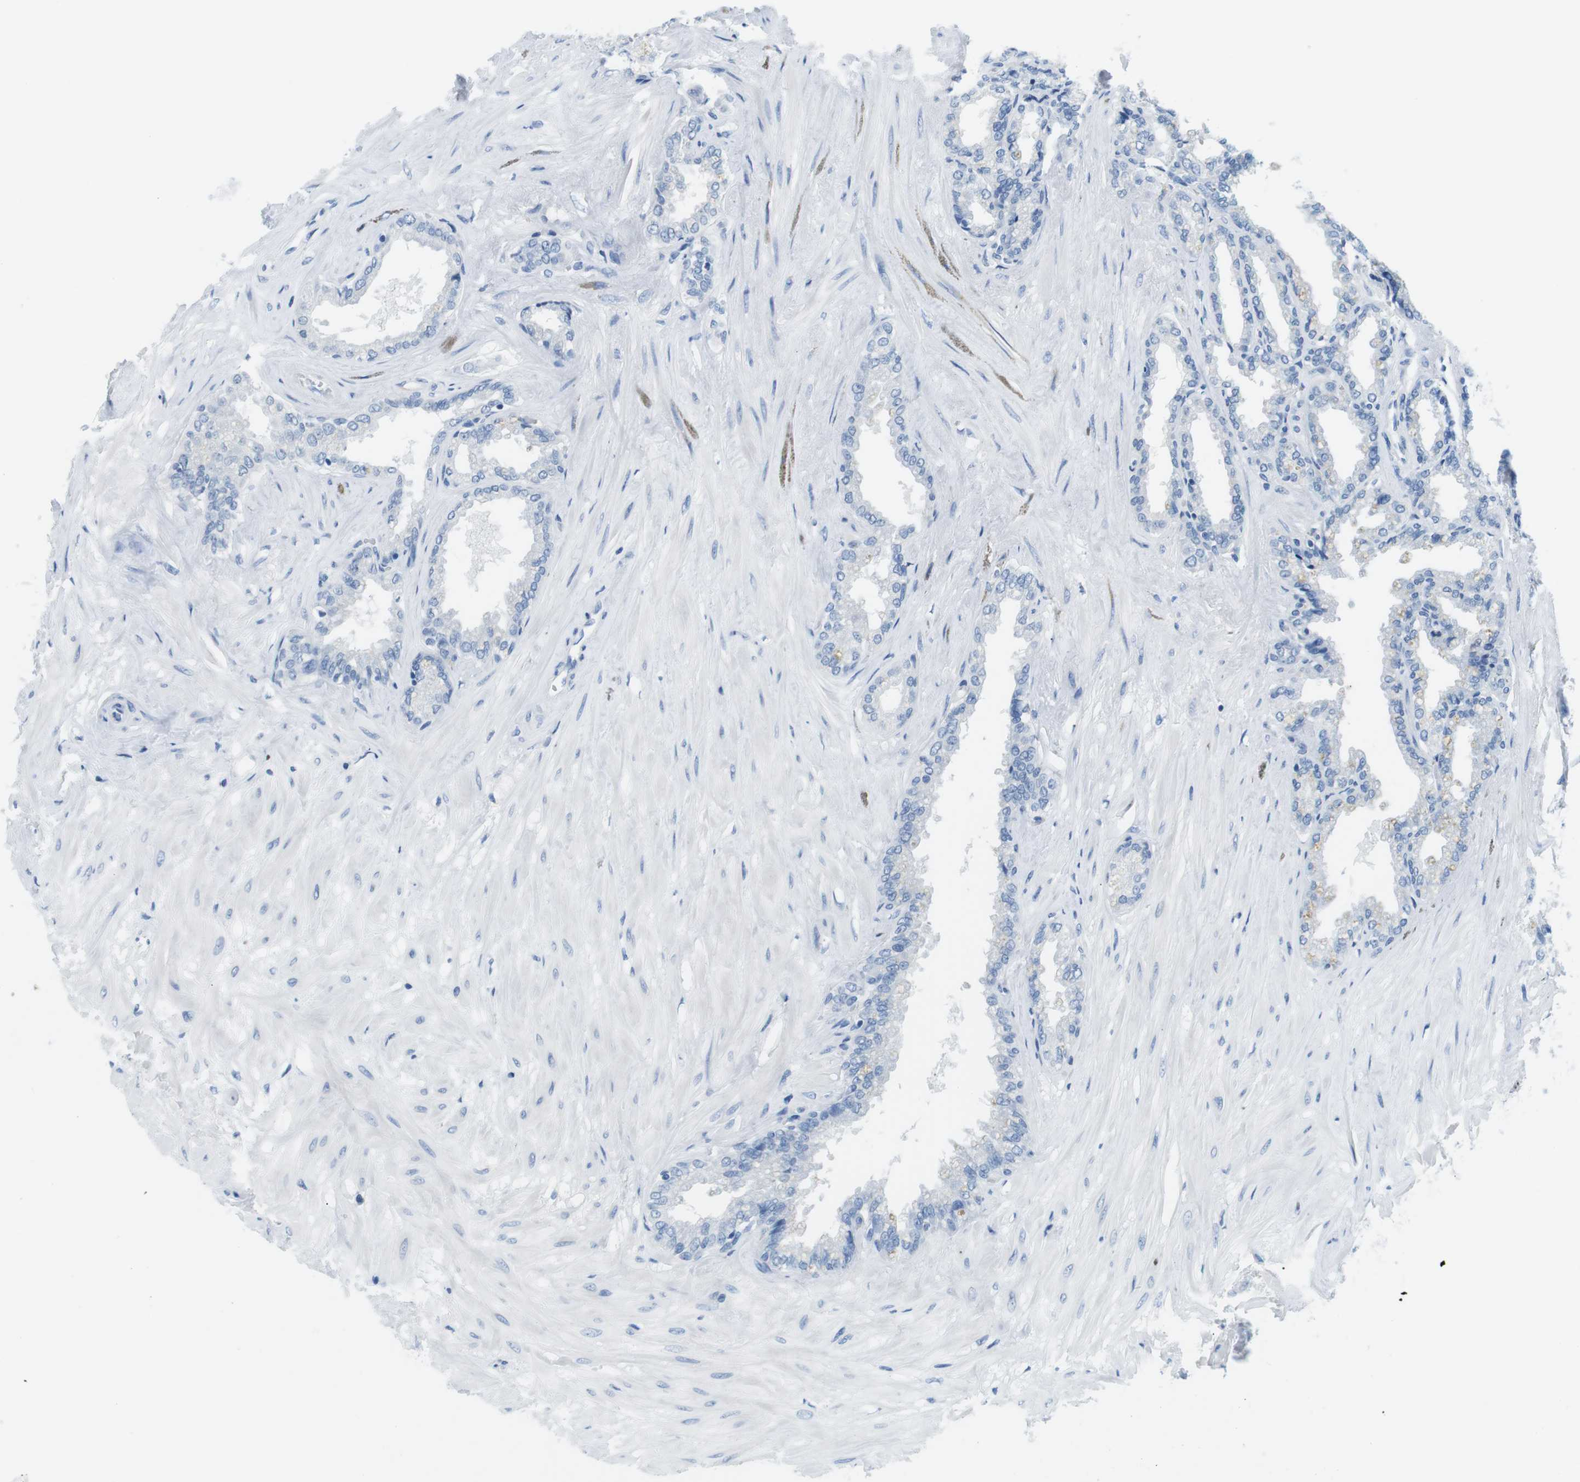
{"staining": {"intensity": "negative", "quantity": "none", "location": "none"}, "tissue": "seminal vesicle", "cell_type": "Glandular cells", "image_type": "normal", "snomed": [{"axis": "morphology", "description": "Normal tissue, NOS"}, {"axis": "topography", "description": "Seminal veicle"}], "caption": "Glandular cells are negative for protein expression in unremarkable human seminal vesicle. (Stains: DAB (3,3'-diaminobenzidine) IHC with hematoxylin counter stain, Microscopy: brightfield microscopy at high magnification).", "gene": "TNFRSF4", "patient": {"sex": "male", "age": 46}}